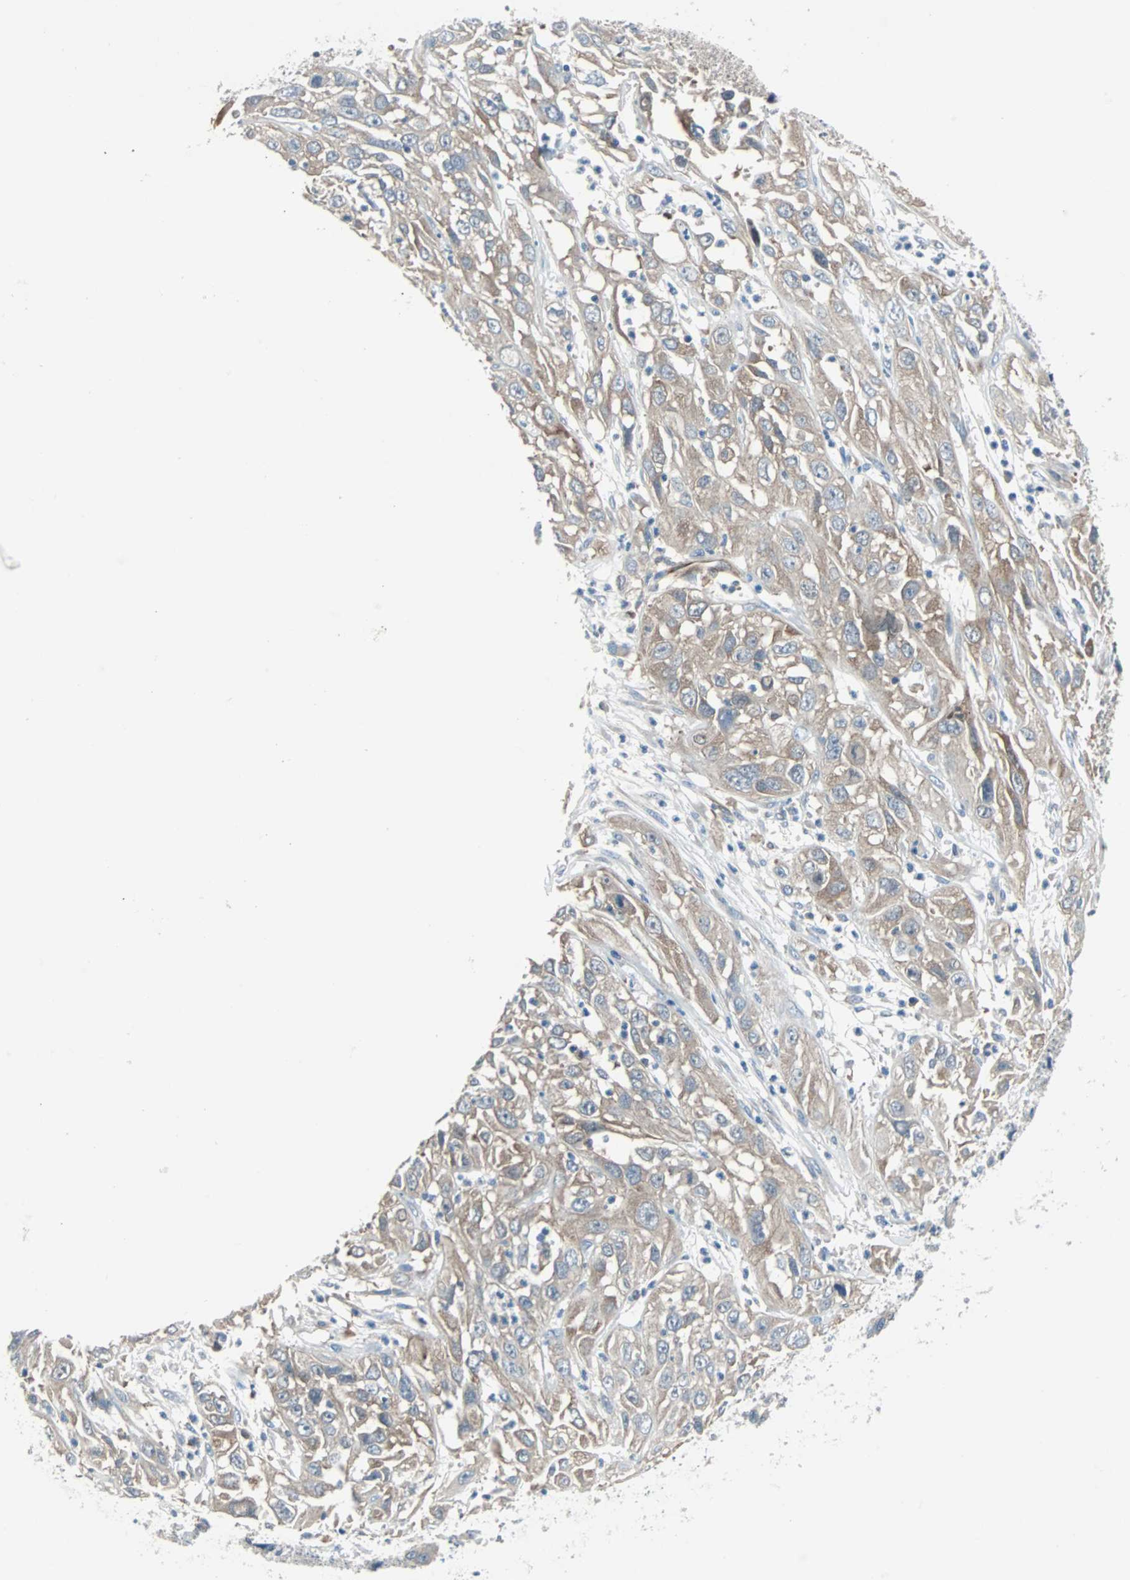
{"staining": {"intensity": "moderate", "quantity": ">75%", "location": "cytoplasmic/membranous"}, "tissue": "cervical cancer", "cell_type": "Tumor cells", "image_type": "cancer", "snomed": [{"axis": "morphology", "description": "Squamous cell carcinoma, NOS"}, {"axis": "topography", "description": "Cervix"}], "caption": "Cervical cancer stained with a brown dye displays moderate cytoplasmic/membranous positive staining in about >75% of tumor cells.", "gene": "SWAP70", "patient": {"sex": "female", "age": 32}}